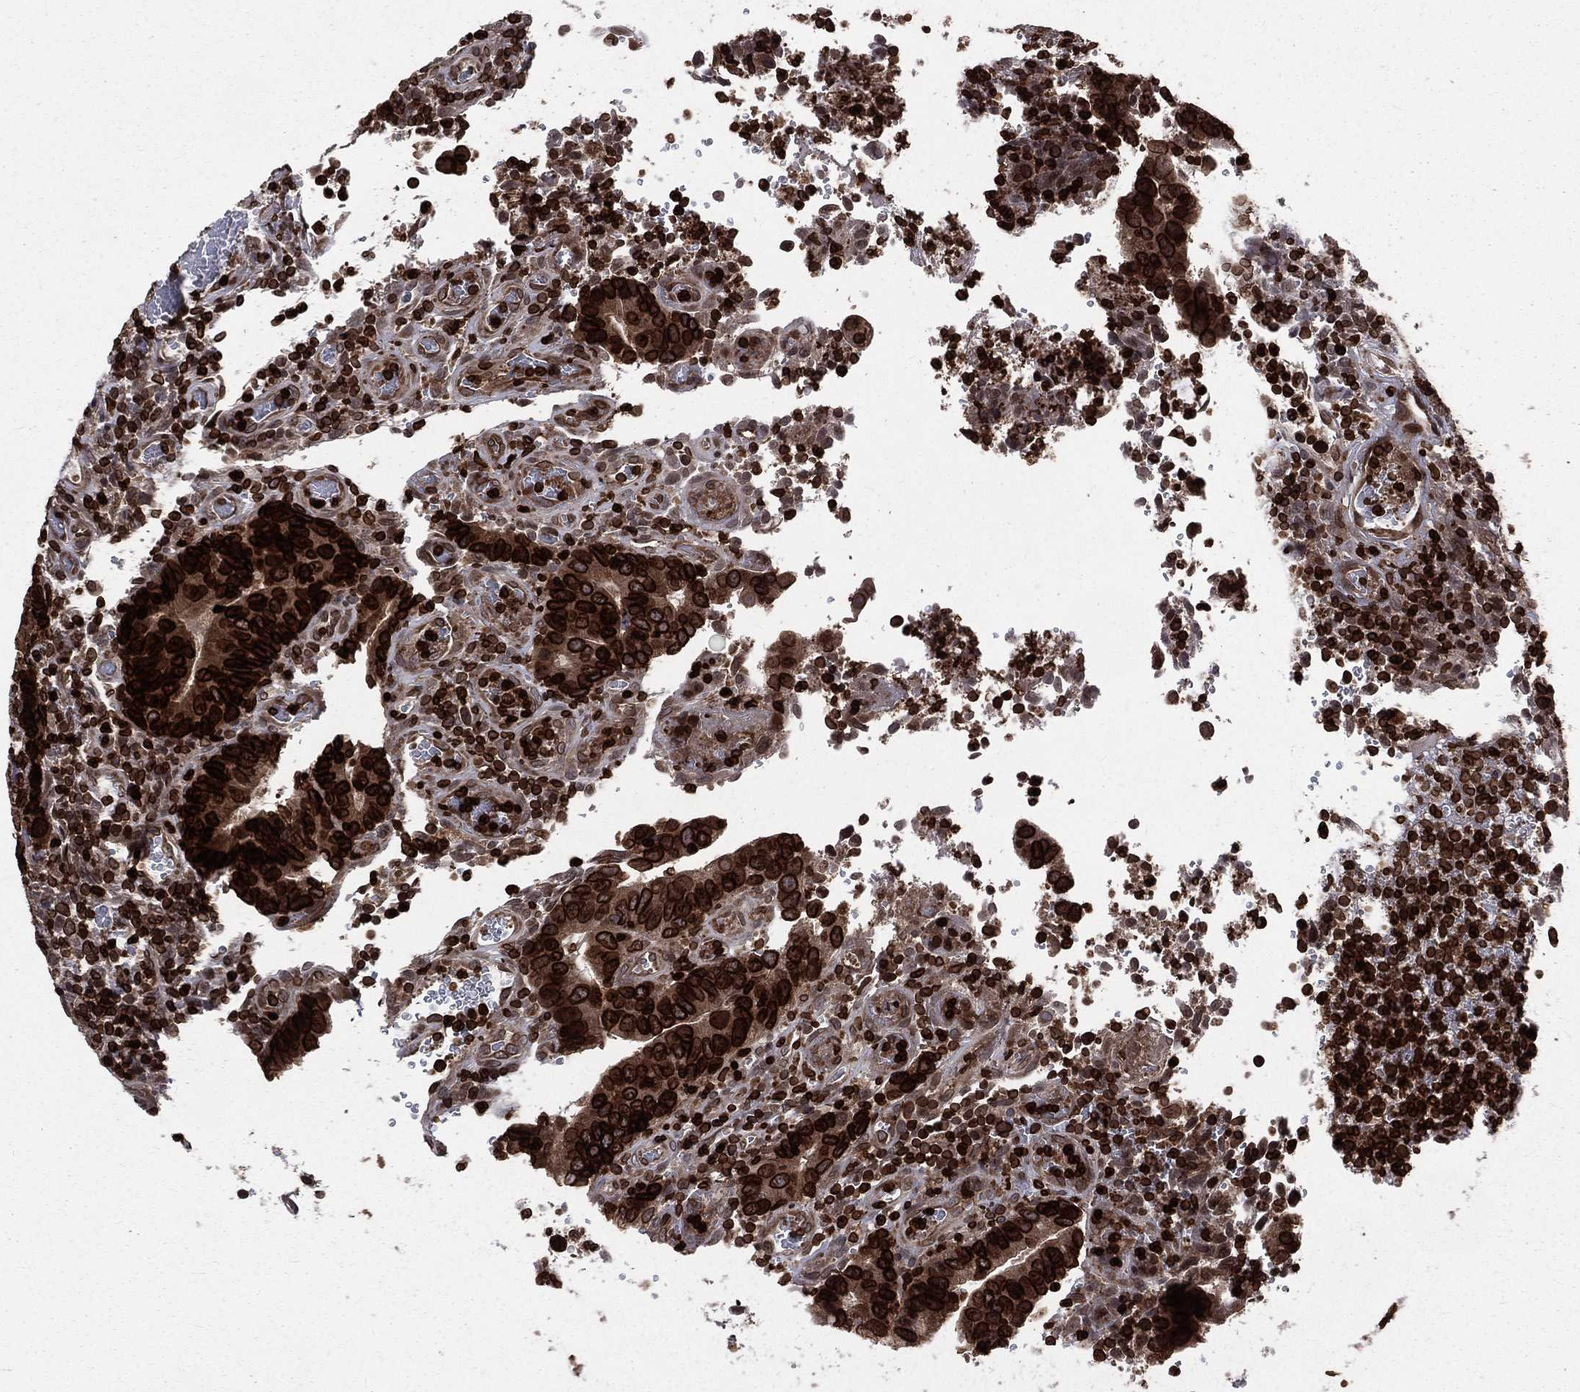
{"staining": {"intensity": "strong", "quantity": ">75%", "location": "cytoplasmic/membranous,nuclear"}, "tissue": "colorectal cancer", "cell_type": "Tumor cells", "image_type": "cancer", "snomed": [{"axis": "morphology", "description": "Adenocarcinoma, NOS"}, {"axis": "topography", "description": "Colon"}], "caption": "Approximately >75% of tumor cells in colorectal cancer (adenocarcinoma) show strong cytoplasmic/membranous and nuclear protein positivity as visualized by brown immunohistochemical staining.", "gene": "LBR", "patient": {"sex": "female", "age": 56}}